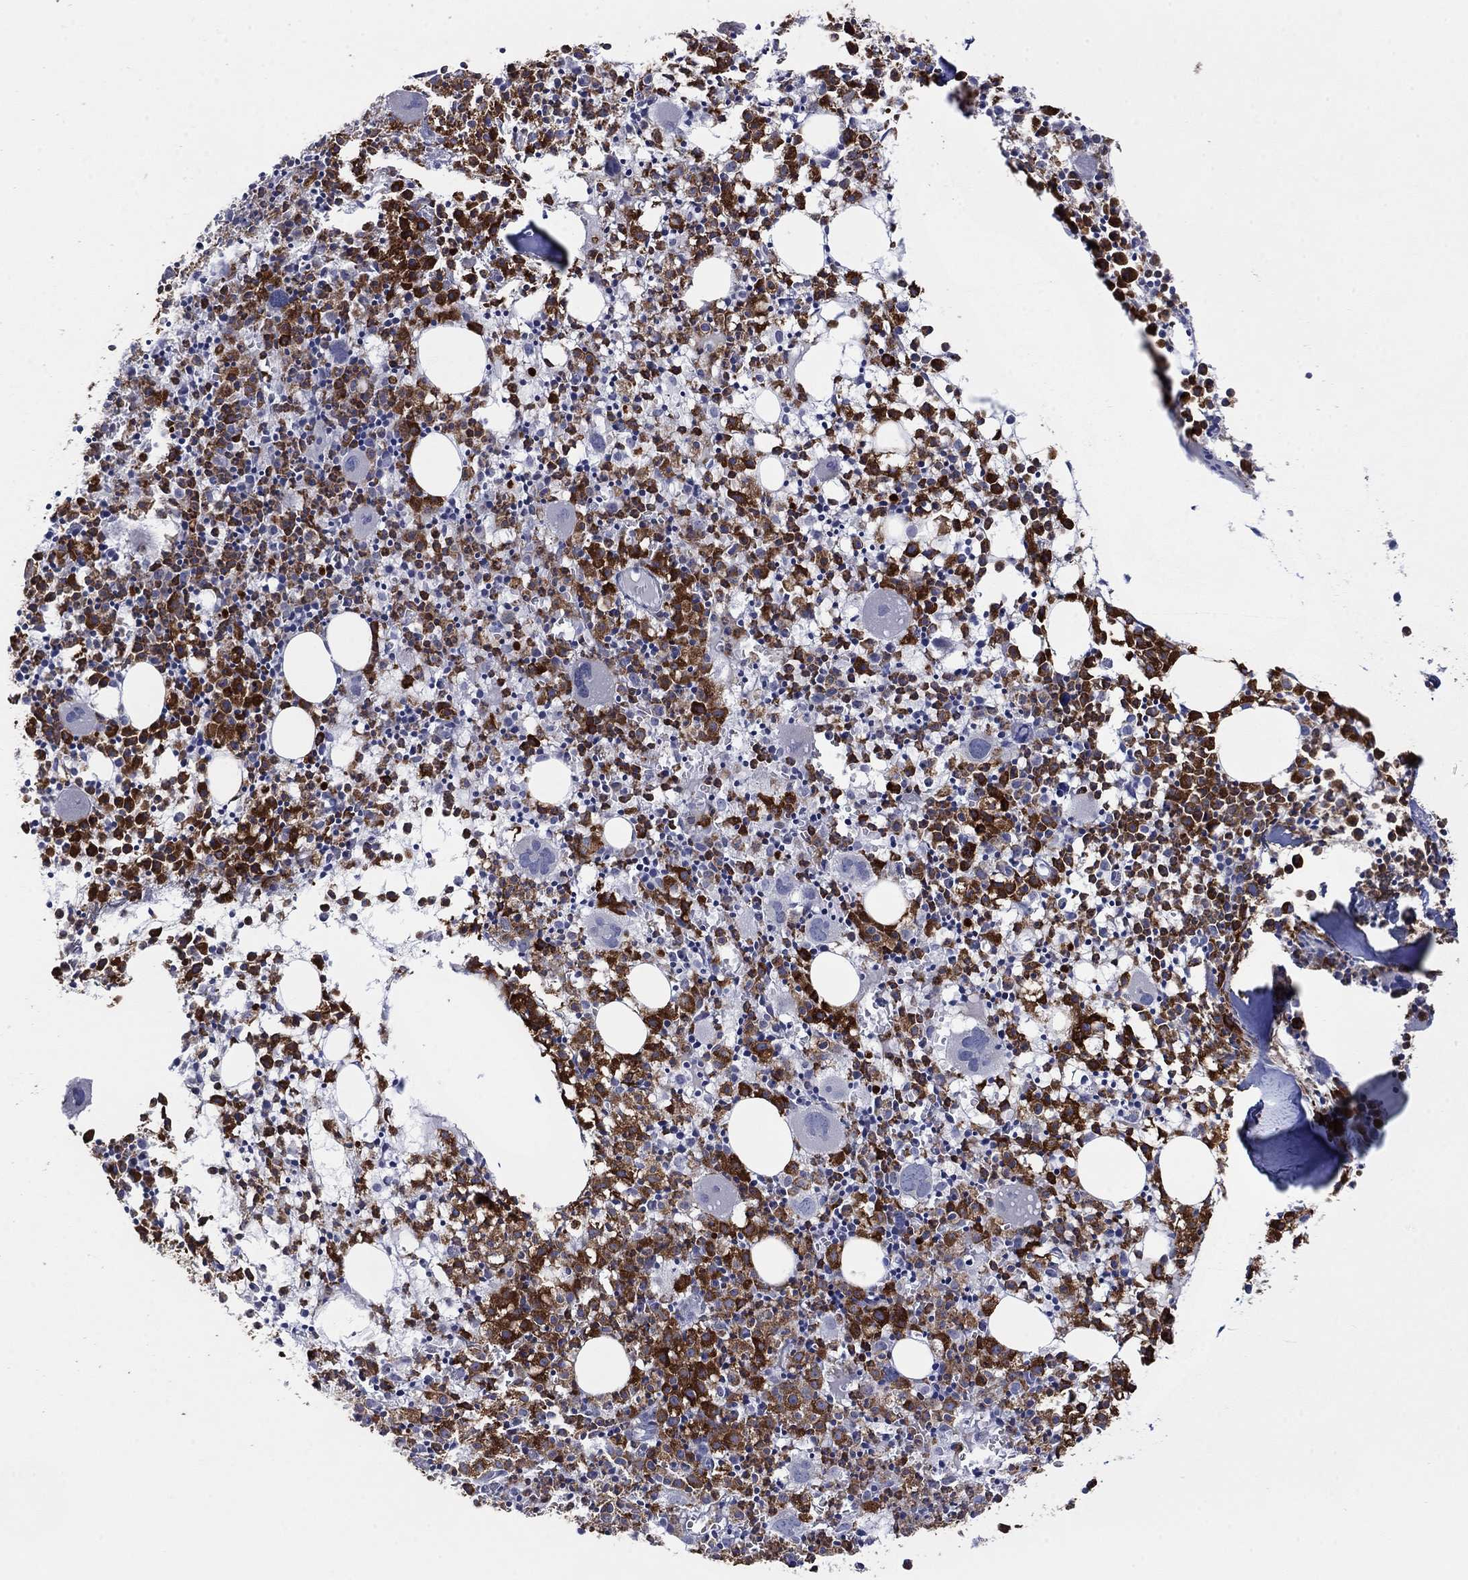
{"staining": {"intensity": "strong", "quantity": "25%-75%", "location": "cytoplasmic/membranous"}, "tissue": "bone marrow", "cell_type": "Hematopoietic cells", "image_type": "normal", "snomed": [{"axis": "morphology", "description": "Normal tissue, NOS"}, {"axis": "morphology", "description": "Inflammation, NOS"}, {"axis": "topography", "description": "Bone marrow"}], "caption": "The photomicrograph demonstrates immunohistochemical staining of benign bone marrow. There is strong cytoplasmic/membranous expression is seen in about 25%-75% of hematopoietic cells. Nuclei are stained in blue.", "gene": "MTRFR", "patient": {"sex": "male", "age": 3}}